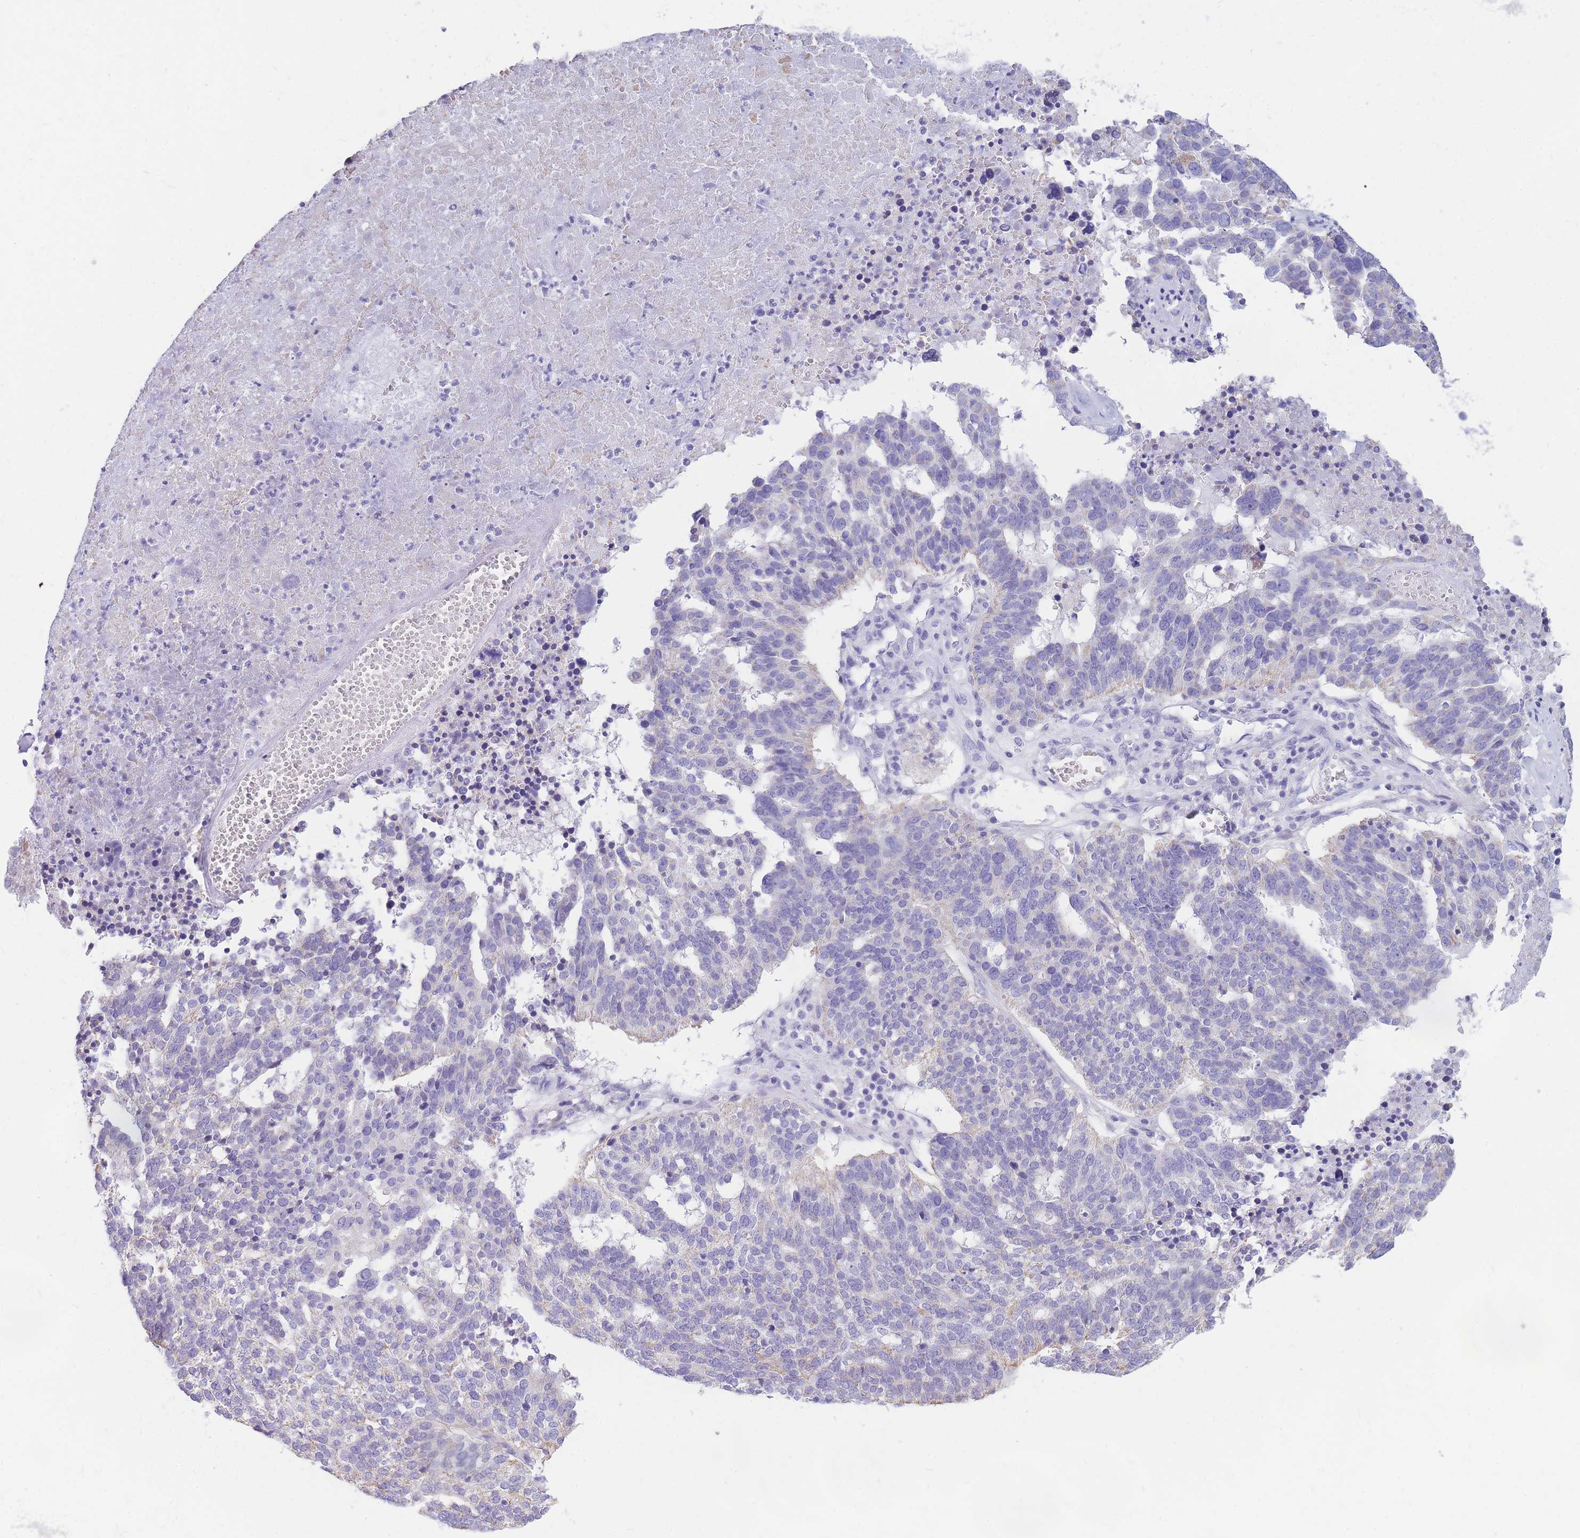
{"staining": {"intensity": "negative", "quantity": "none", "location": "none"}, "tissue": "ovarian cancer", "cell_type": "Tumor cells", "image_type": "cancer", "snomed": [{"axis": "morphology", "description": "Cystadenocarcinoma, serous, NOS"}, {"axis": "topography", "description": "Ovary"}], "caption": "A high-resolution histopathology image shows immunohistochemistry staining of ovarian cancer, which demonstrates no significant staining in tumor cells.", "gene": "DHRS11", "patient": {"sex": "female", "age": 59}}